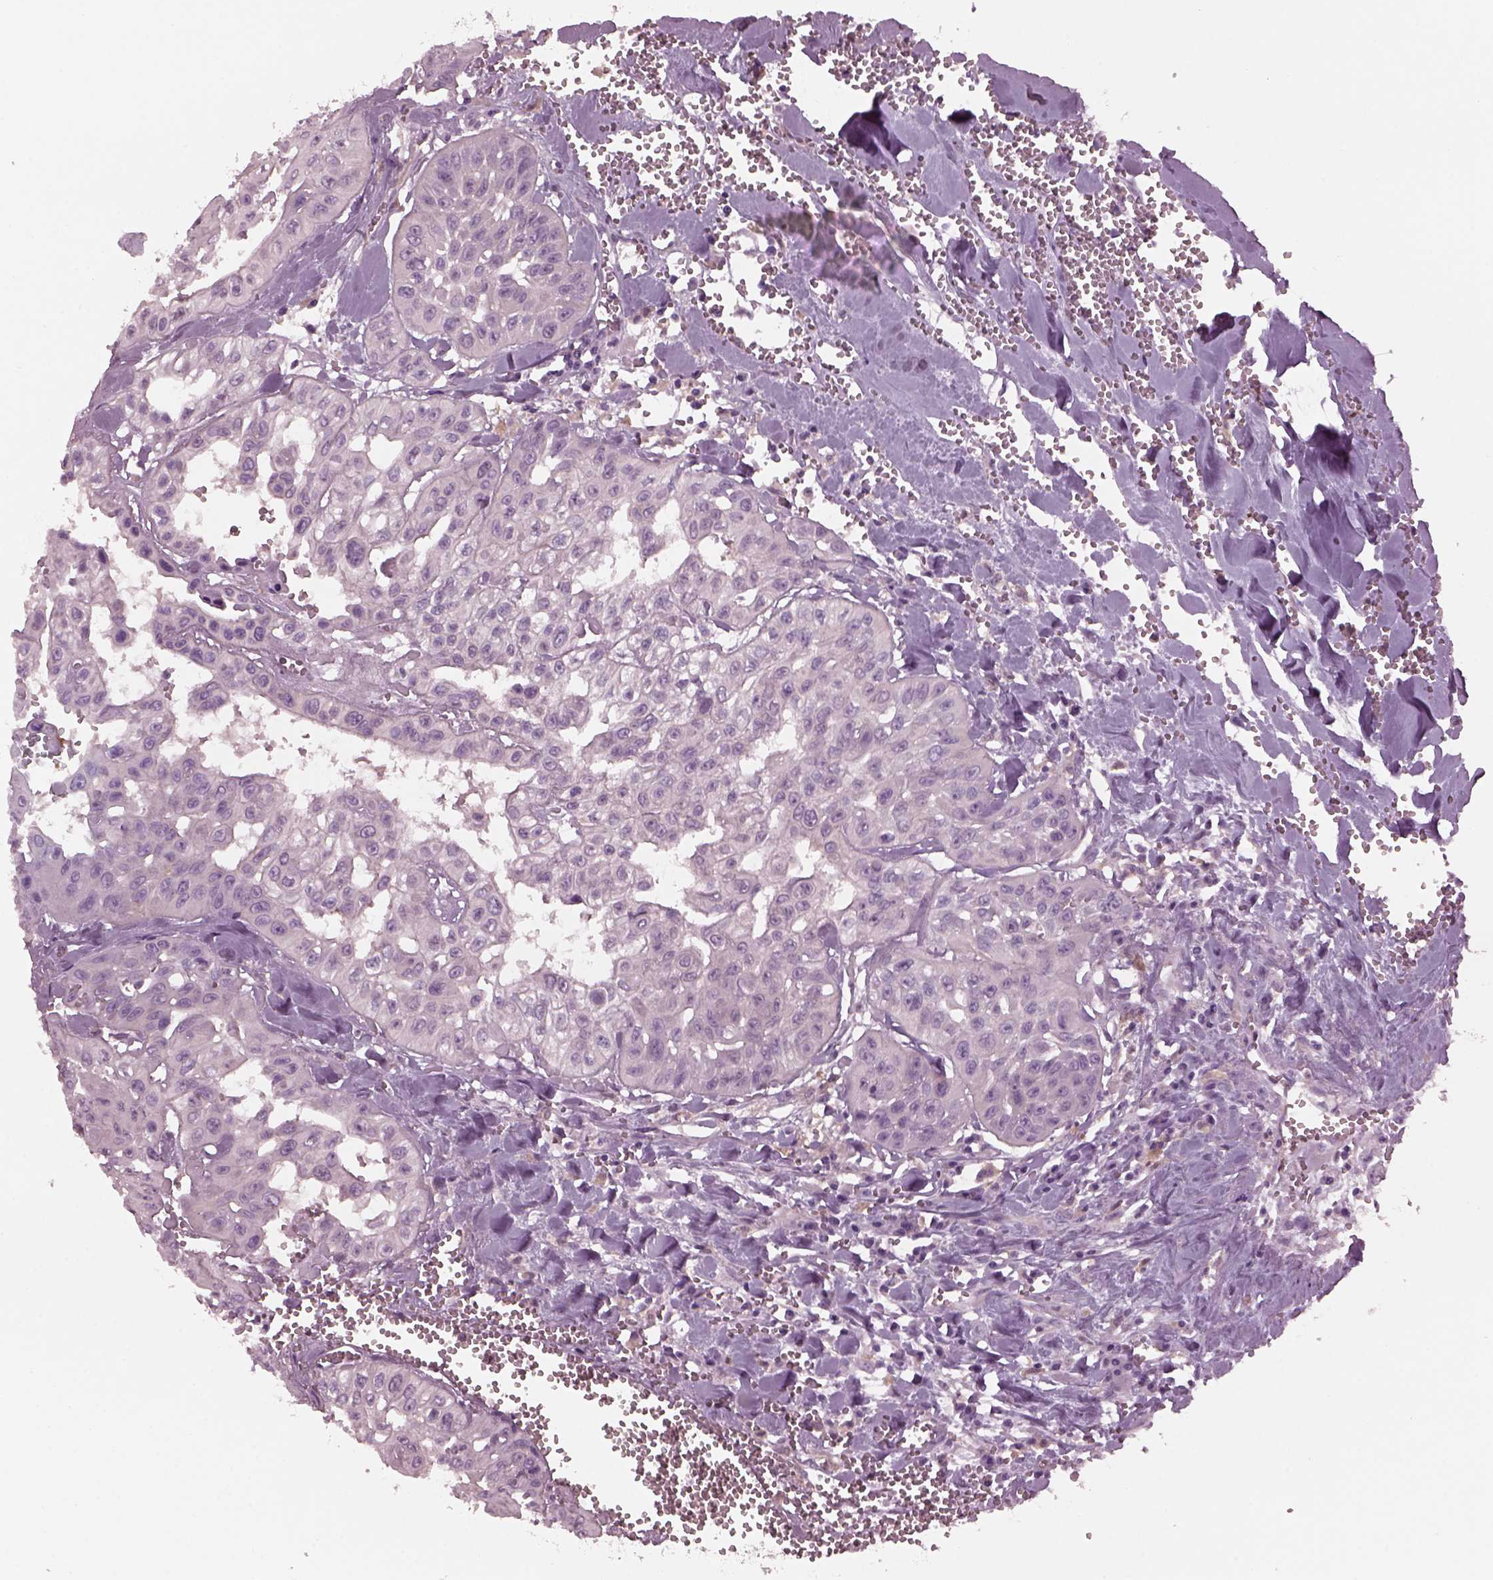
{"staining": {"intensity": "negative", "quantity": "none", "location": "none"}, "tissue": "head and neck cancer", "cell_type": "Tumor cells", "image_type": "cancer", "snomed": [{"axis": "morphology", "description": "Adenocarcinoma, NOS"}, {"axis": "topography", "description": "Head-Neck"}], "caption": "The histopathology image exhibits no significant staining in tumor cells of head and neck adenocarcinoma.", "gene": "SHTN1", "patient": {"sex": "male", "age": 73}}